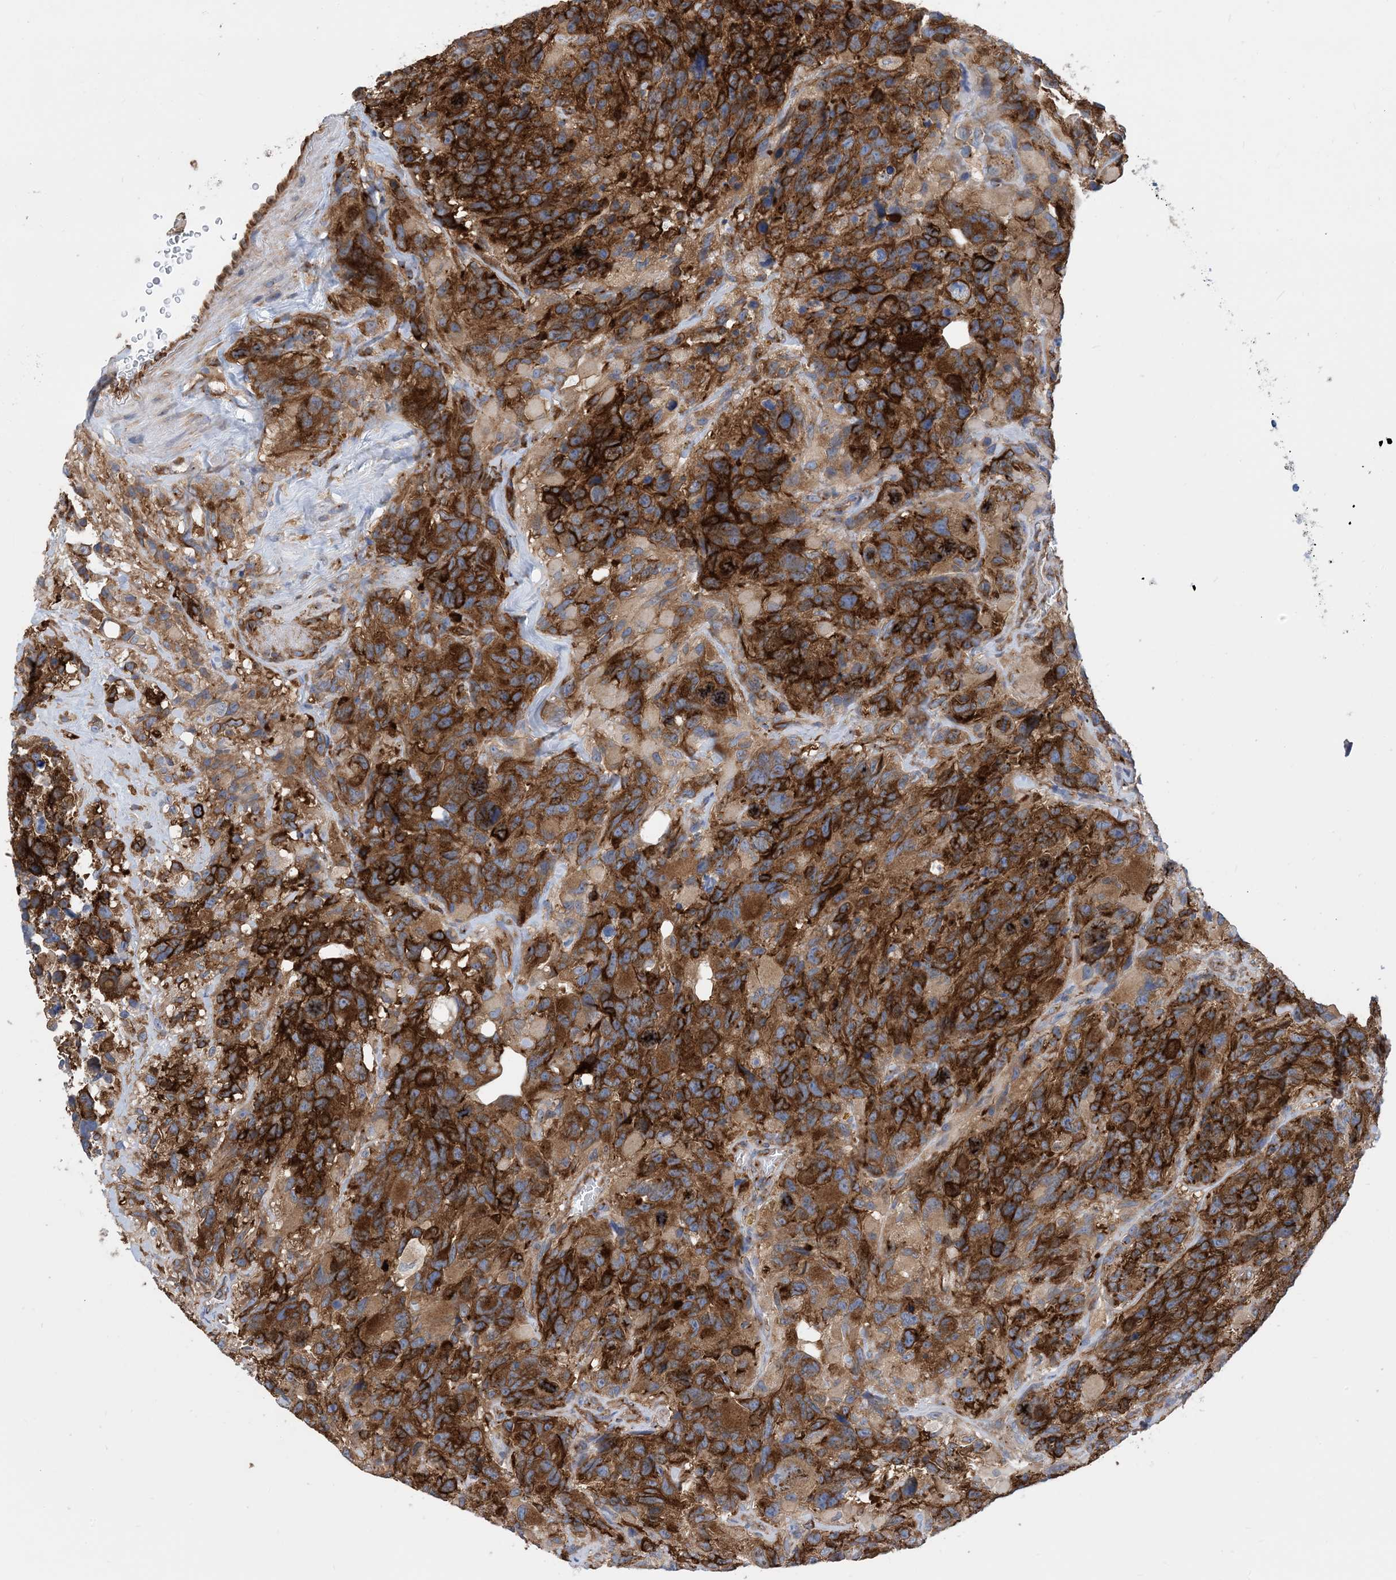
{"staining": {"intensity": "strong", "quantity": "25%-75%", "location": "cytoplasmic/membranous"}, "tissue": "glioma", "cell_type": "Tumor cells", "image_type": "cancer", "snomed": [{"axis": "morphology", "description": "Glioma, malignant, High grade"}, {"axis": "topography", "description": "Brain"}], "caption": "Immunohistochemistry of glioma displays high levels of strong cytoplasmic/membranous staining in approximately 25%-75% of tumor cells.", "gene": "DYNC1LI1", "patient": {"sex": "male", "age": 69}}